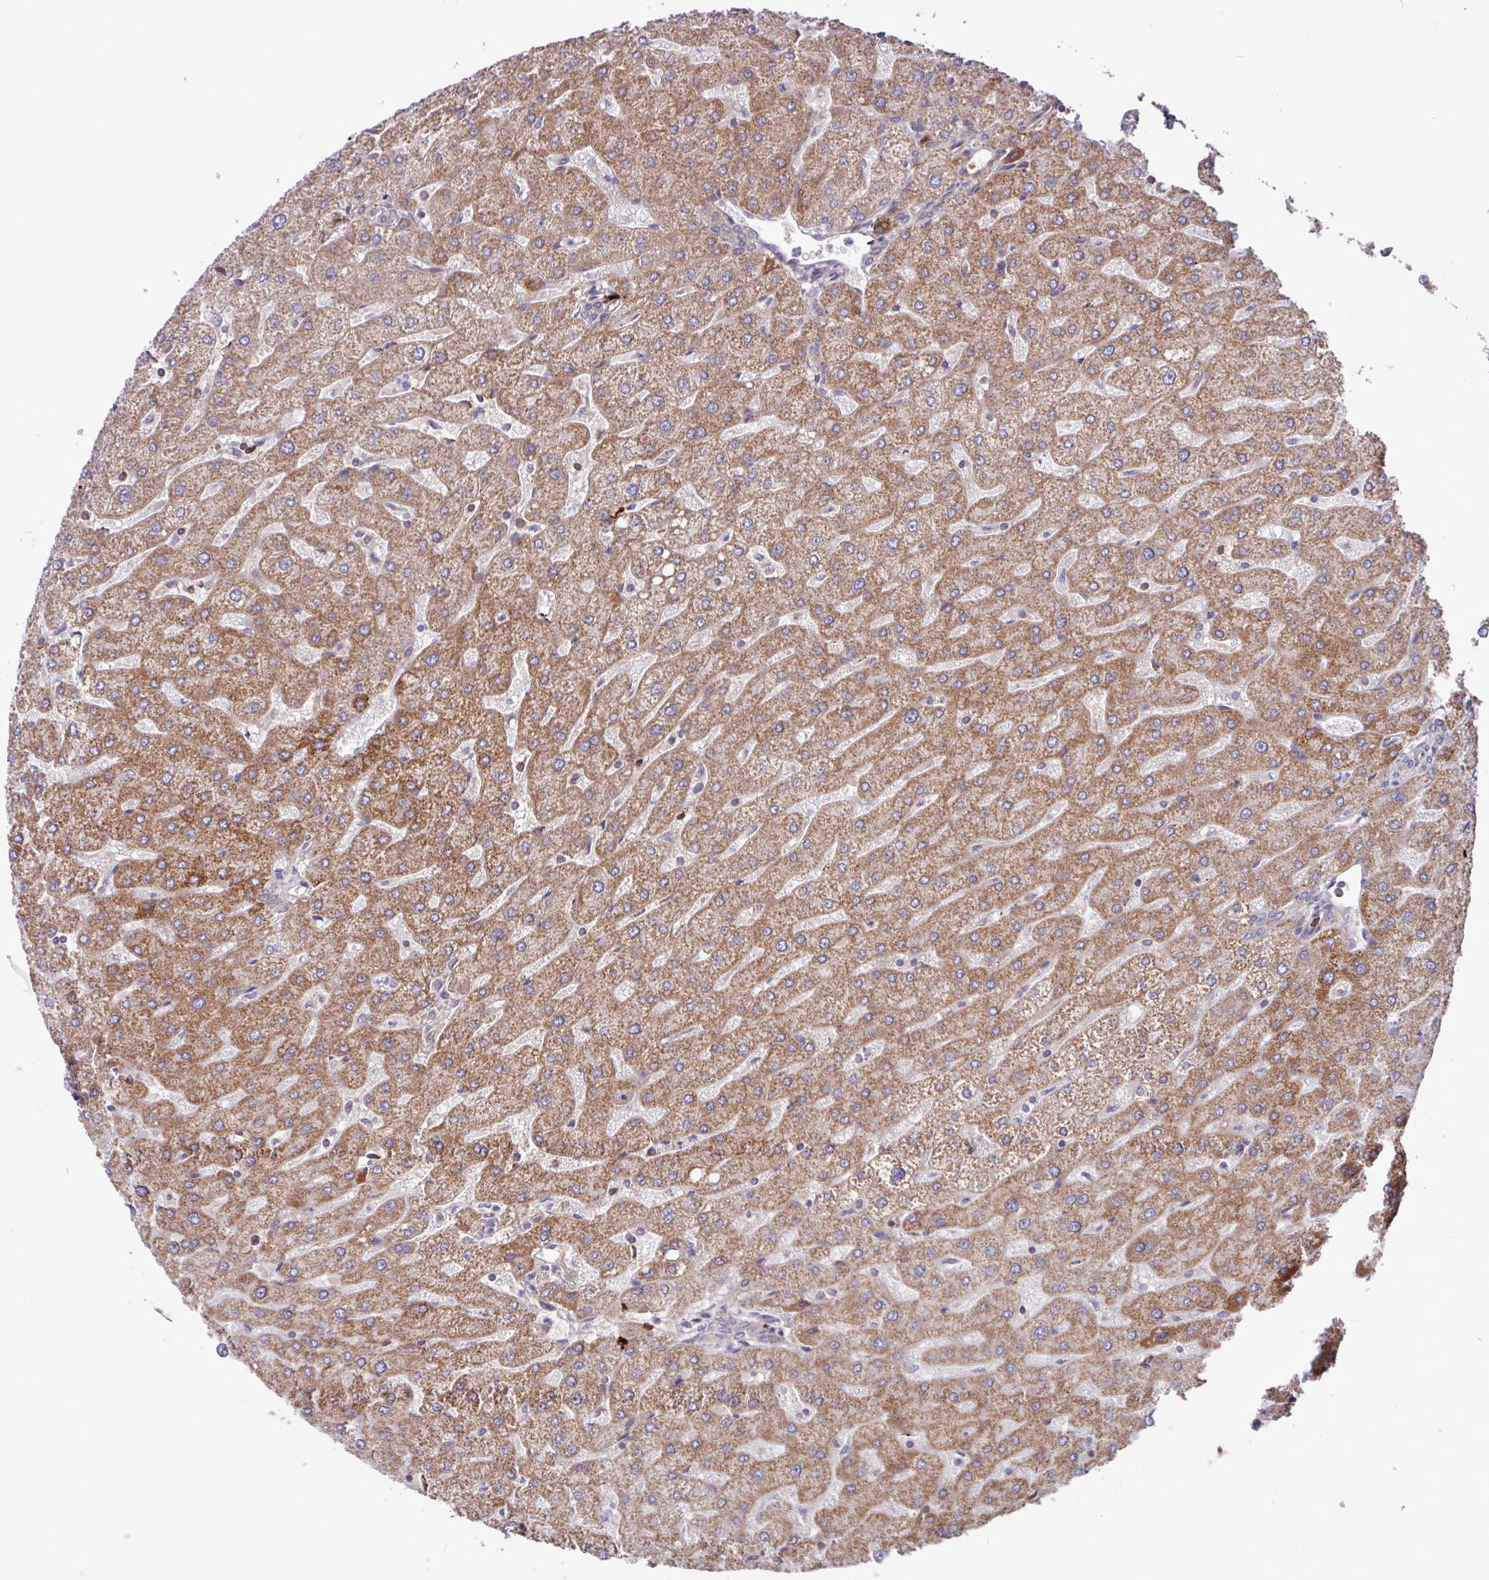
{"staining": {"intensity": "negative", "quantity": "none", "location": "none"}, "tissue": "liver", "cell_type": "Cholangiocytes", "image_type": "normal", "snomed": [{"axis": "morphology", "description": "Normal tissue, NOS"}, {"axis": "topography", "description": "Liver"}], "caption": "This is an IHC image of benign liver. There is no staining in cholangiocytes.", "gene": "B4GALNT4", "patient": {"sex": "male", "age": 67}}